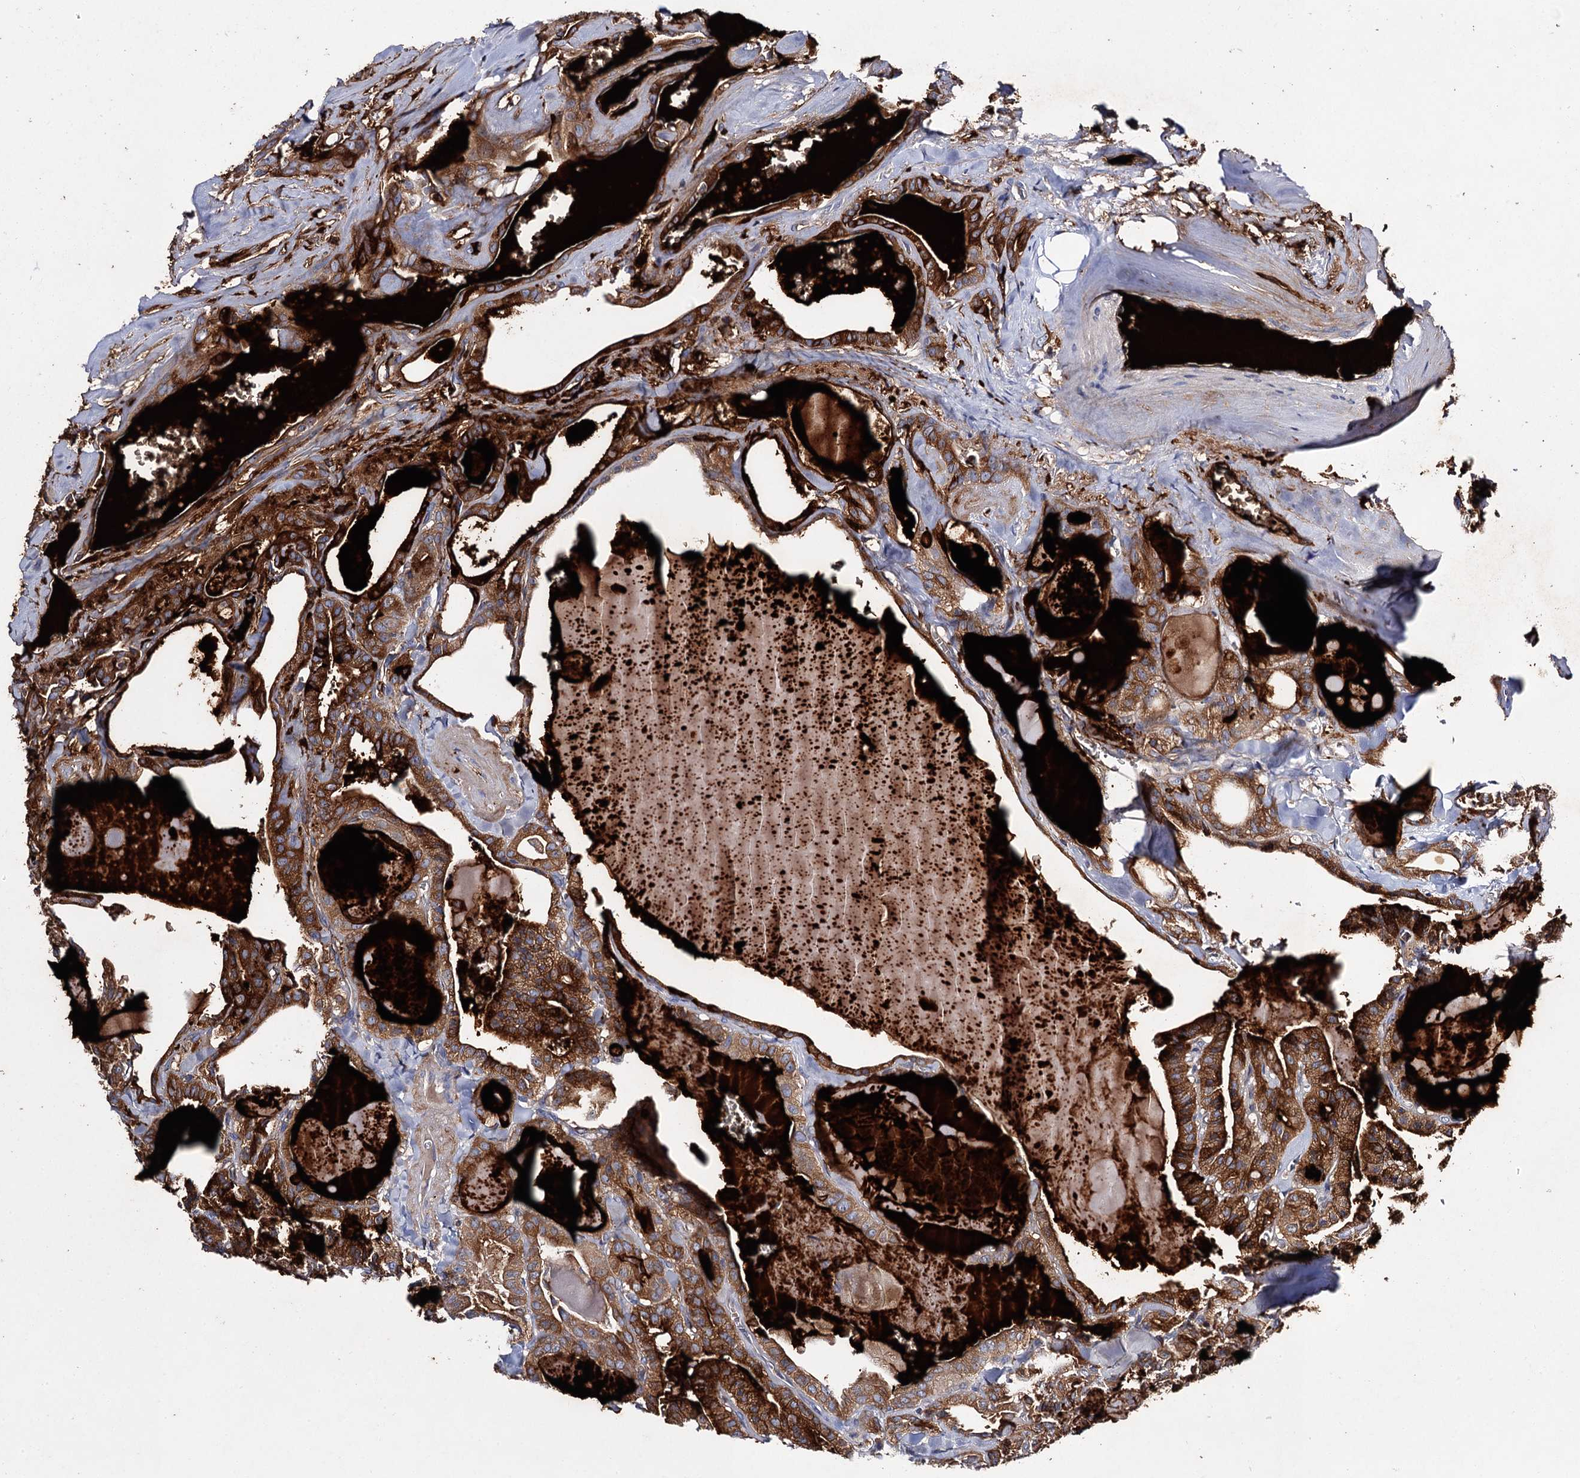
{"staining": {"intensity": "strong", "quantity": ">75%", "location": "cytoplasmic/membranous"}, "tissue": "thyroid cancer", "cell_type": "Tumor cells", "image_type": "cancer", "snomed": [{"axis": "morphology", "description": "Papillary adenocarcinoma, NOS"}, {"axis": "topography", "description": "Thyroid gland"}], "caption": "Tumor cells display high levels of strong cytoplasmic/membranous expression in approximately >75% of cells in human papillary adenocarcinoma (thyroid).", "gene": "UBASH3B", "patient": {"sex": "male", "age": 52}}